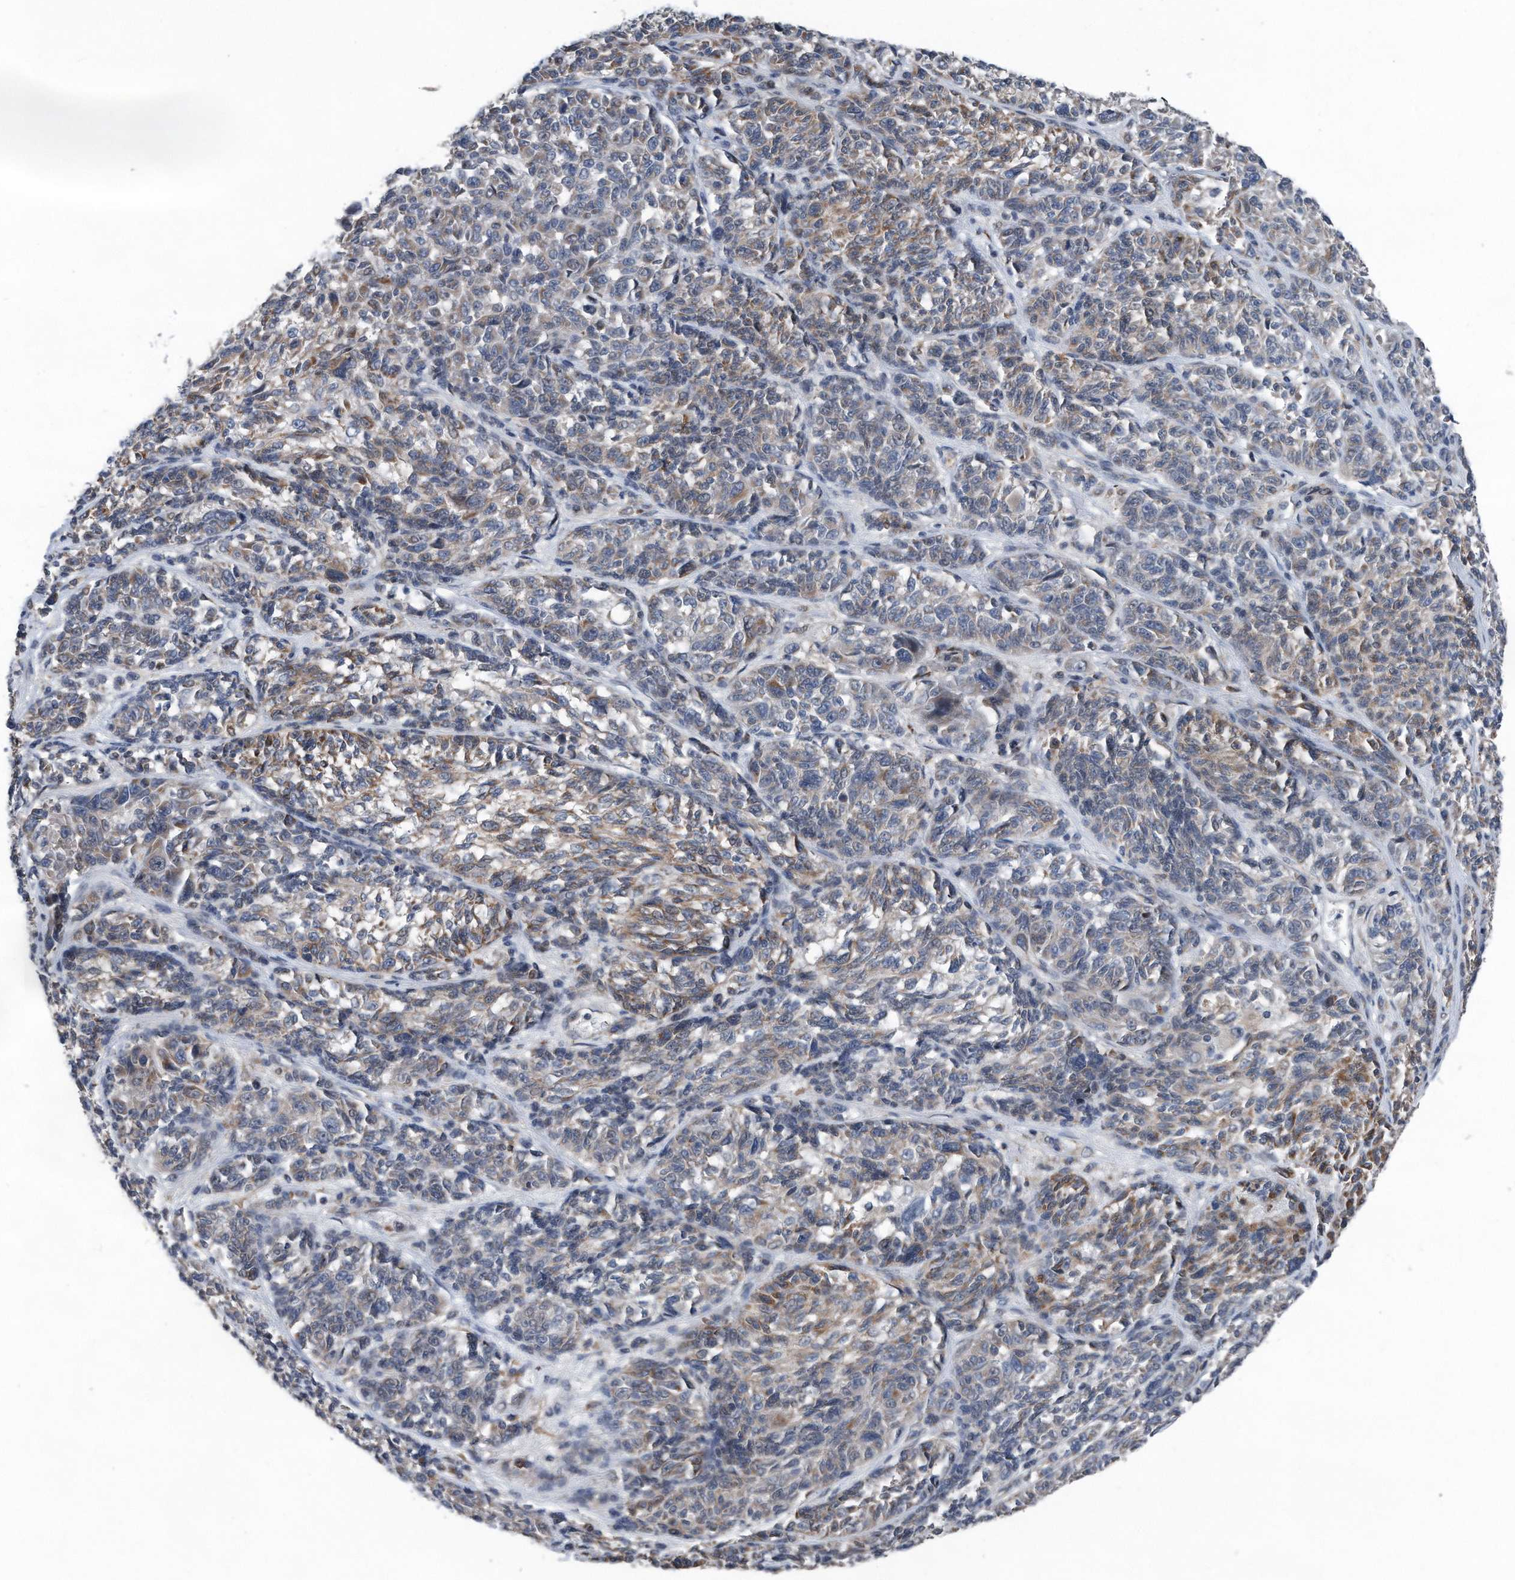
{"staining": {"intensity": "weak", "quantity": "25%-75%", "location": "cytoplasmic/membranous"}, "tissue": "melanoma", "cell_type": "Tumor cells", "image_type": "cancer", "snomed": [{"axis": "morphology", "description": "Malignant melanoma, NOS"}, {"axis": "topography", "description": "Skin"}], "caption": "The image reveals staining of melanoma, revealing weak cytoplasmic/membranous protein expression (brown color) within tumor cells. Immunohistochemistry (ihc) stains the protein in brown and the nuclei are stained blue.", "gene": "DST", "patient": {"sex": "male", "age": 53}}